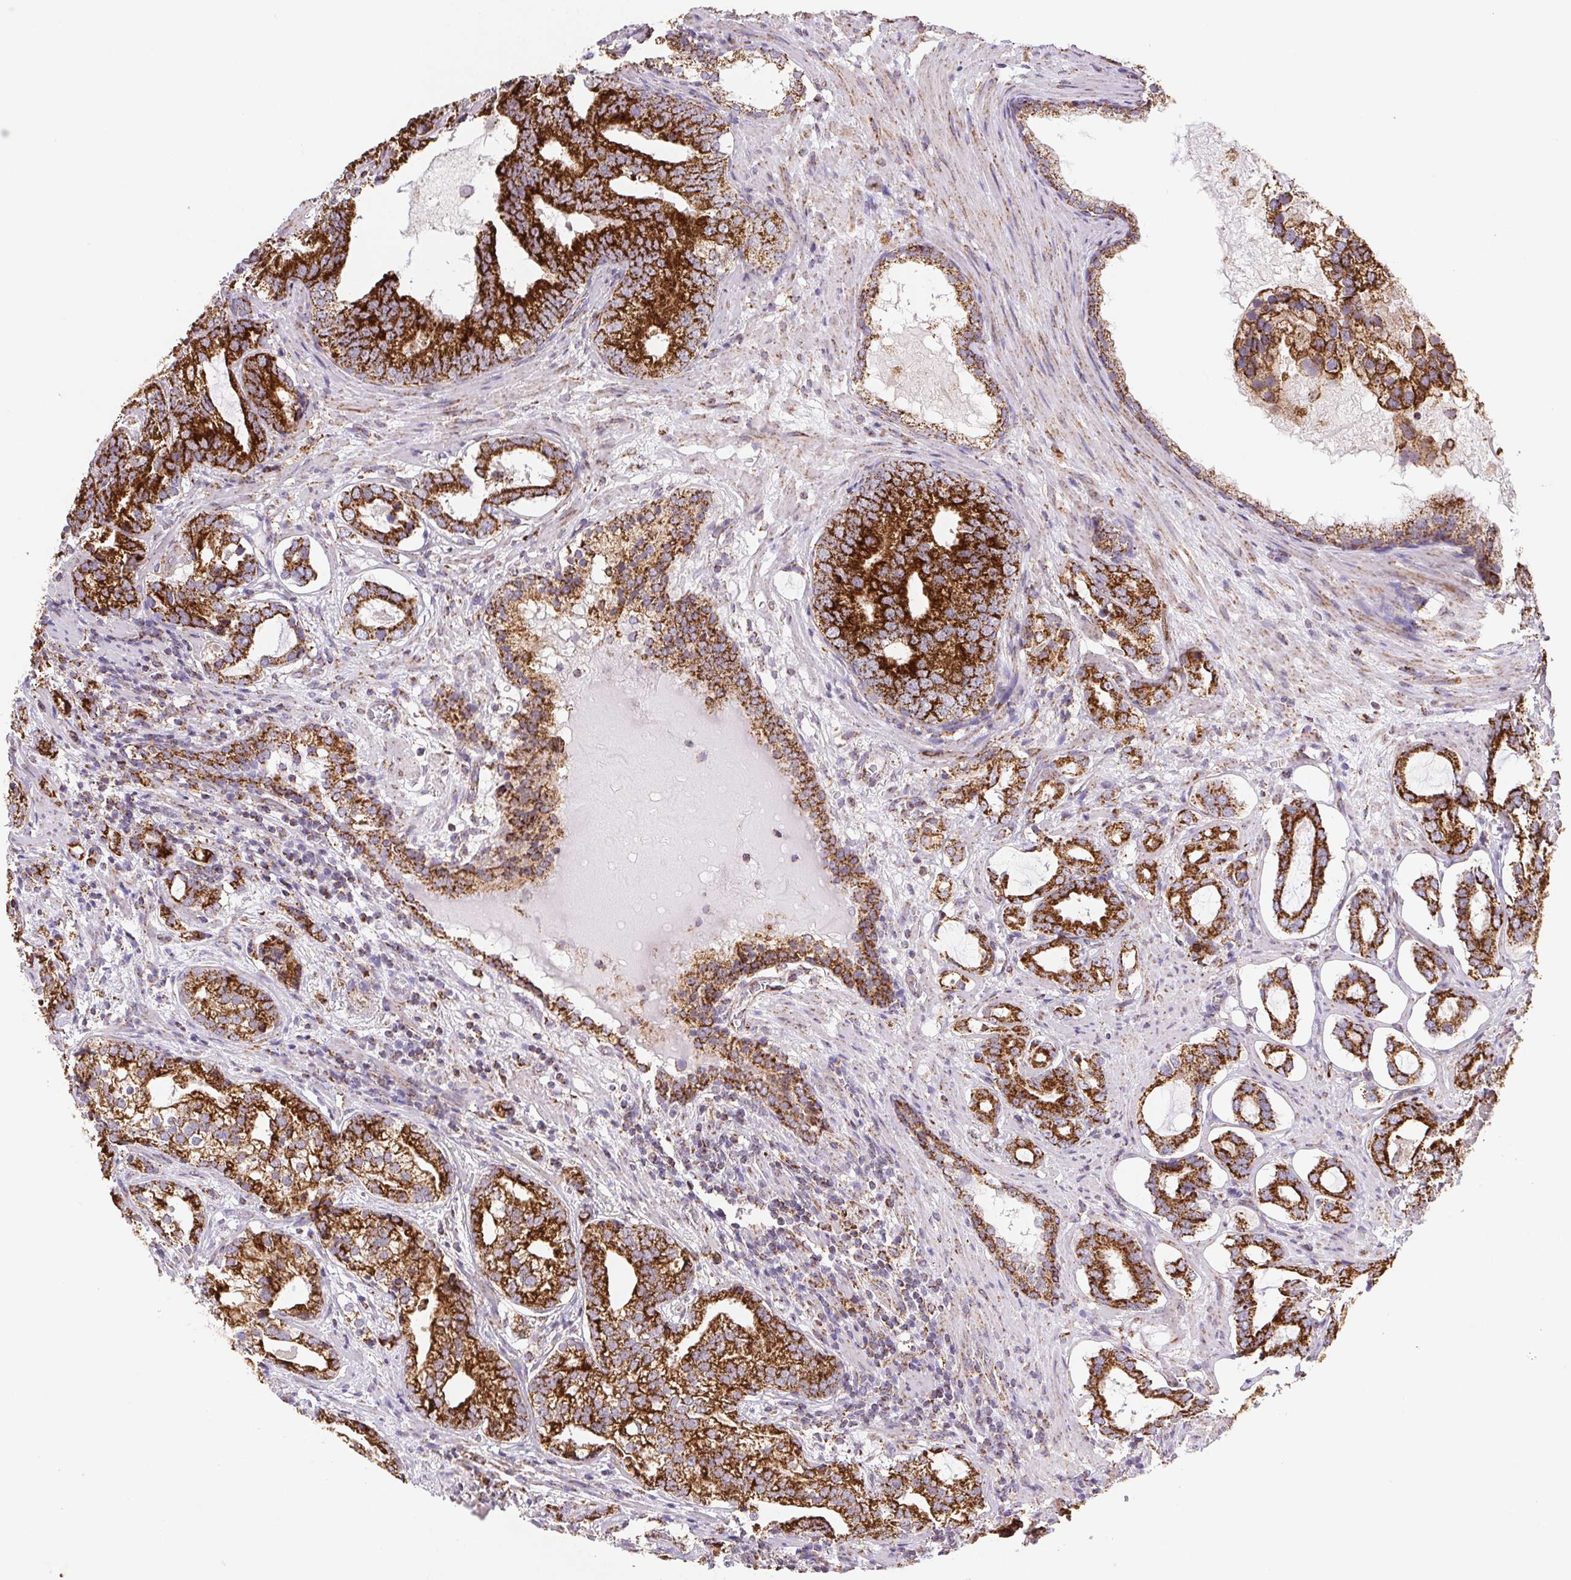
{"staining": {"intensity": "strong", "quantity": ">75%", "location": "cytoplasmic/membranous"}, "tissue": "prostate cancer", "cell_type": "Tumor cells", "image_type": "cancer", "snomed": [{"axis": "morphology", "description": "Adenocarcinoma, High grade"}, {"axis": "topography", "description": "Prostate"}], "caption": "Immunohistochemical staining of prostate cancer reveals high levels of strong cytoplasmic/membranous staining in about >75% of tumor cells.", "gene": "NIPSNAP2", "patient": {"sex": "male", "age": 75}}